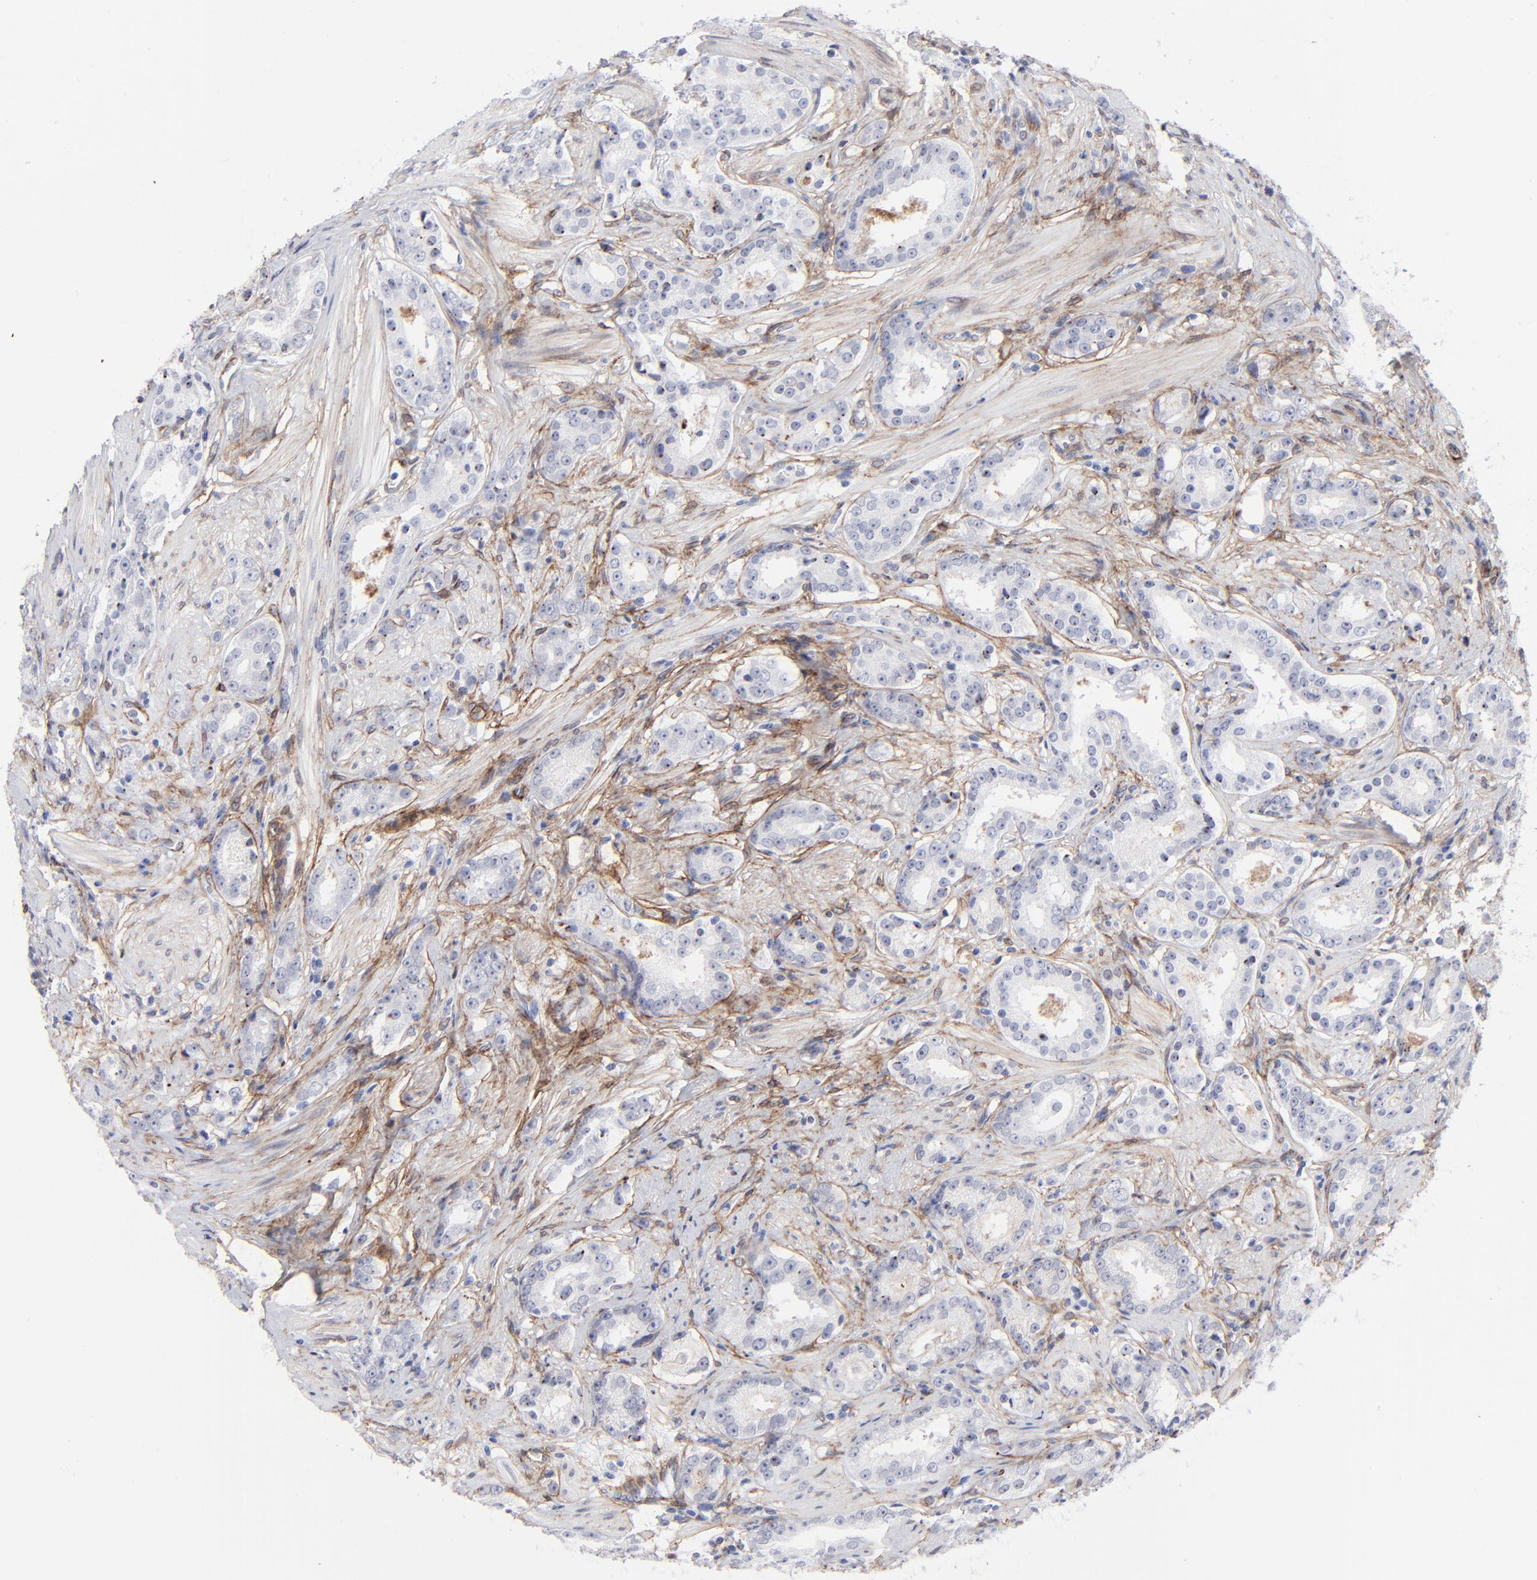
{"staining": {"intensity": "negative", "quantity": "none", "location": "none"}, "tissue": "prostate cancer", "cell_type": "Tumor cells", "image_type": "cancer", "snomed": [{"axis": "morphology", "description": "Adenocarcinoma, Medium grade"}, {"axis": "topography", "description": "Prostate"}], "caption": "There is no significant expression in tumor cells of medium-grade adenocarcinoma (prostate).", "gene": "PDGFRB", "patient": {"sex": "male", "age": 53}}